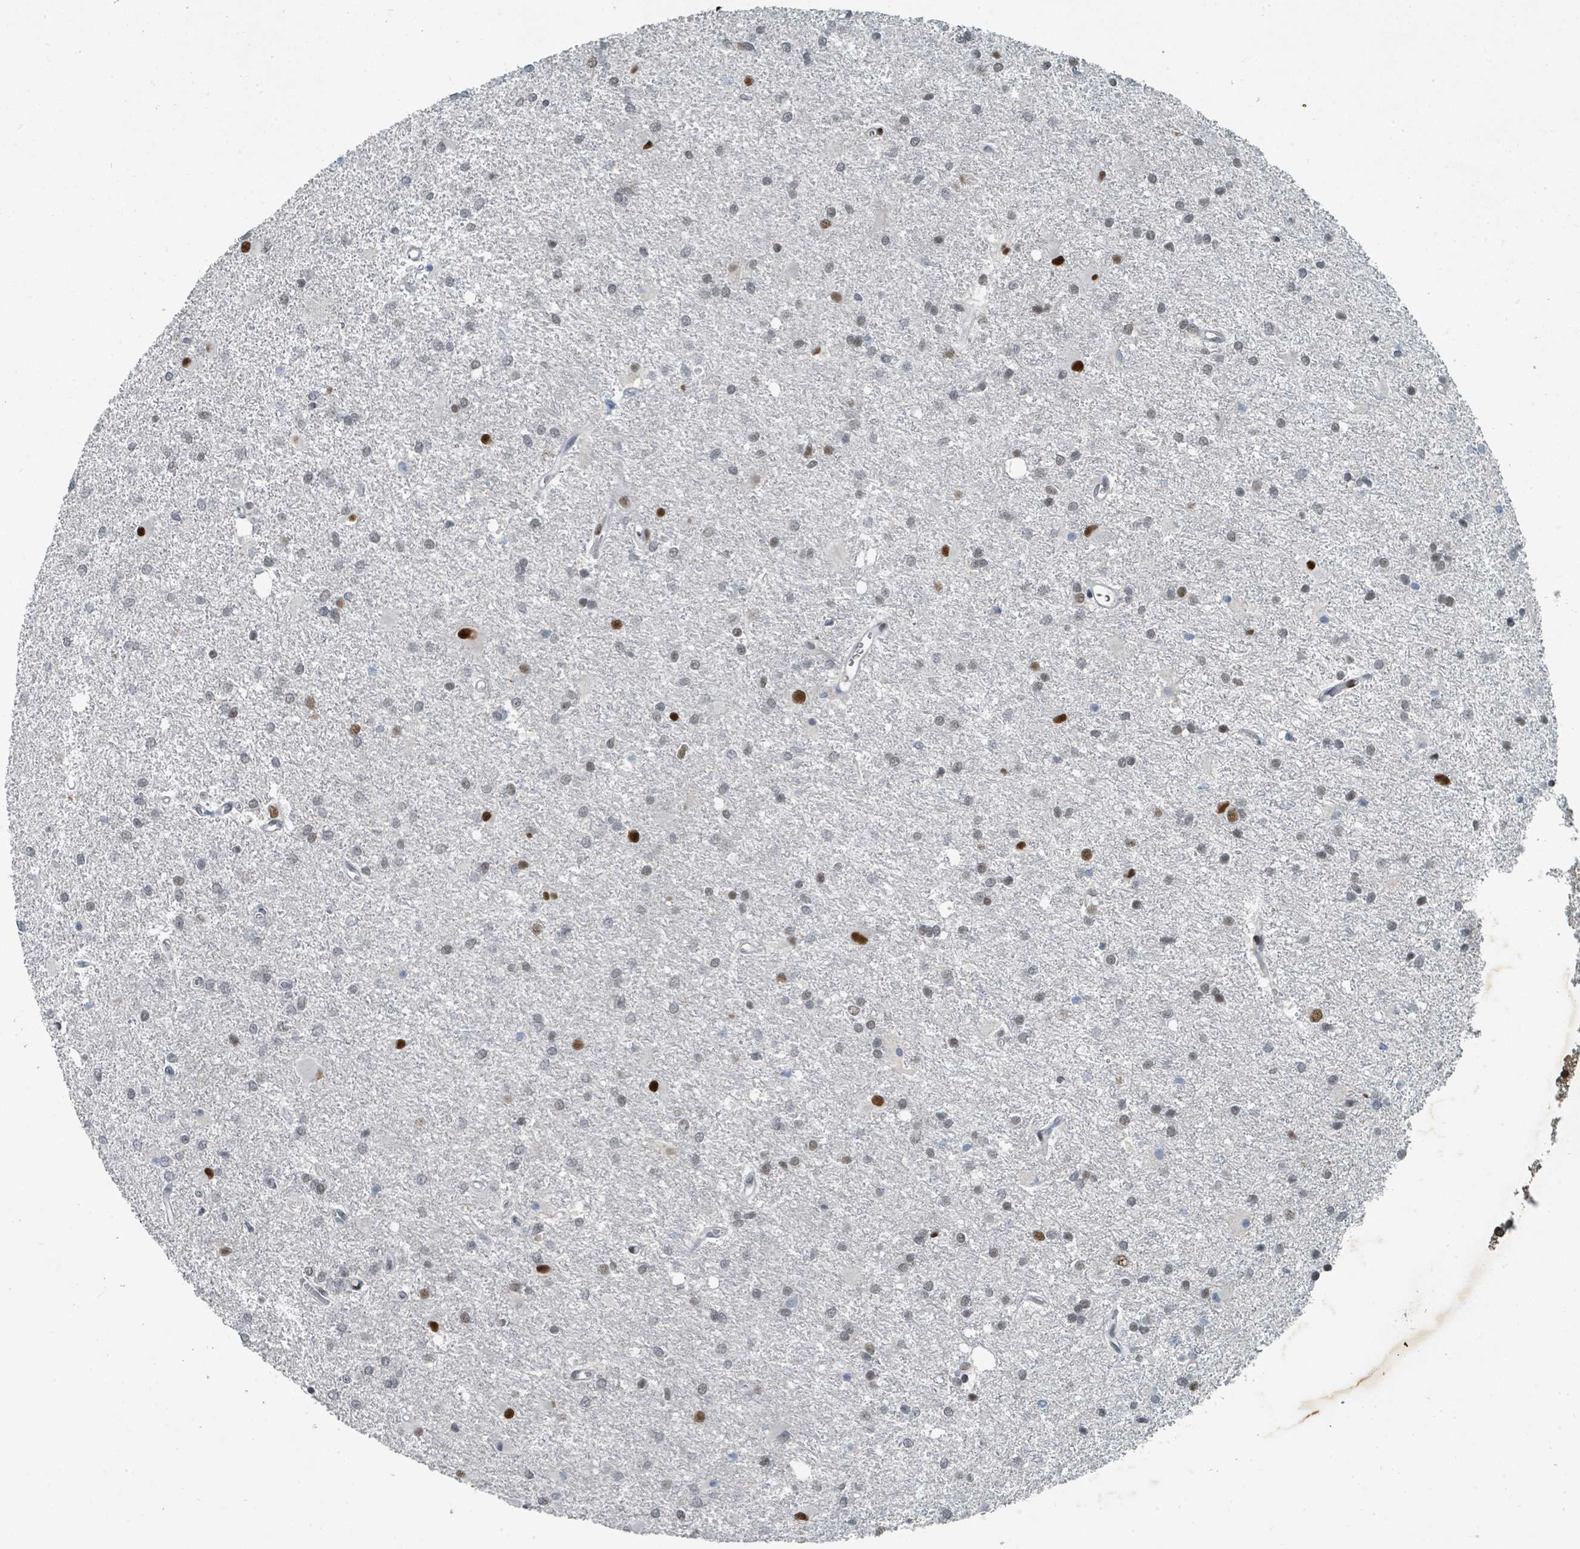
{"staining": {"intensity": "moderate", "quantity": "<25%", "location": "nuclear"}, "tissue": "glioma", "cell_type": "Tumor cells", "image_type": "cancer", "snomed": [{"axis": "morphology", "description": "Glioma, malignant, High grade"}, {"axis": "topography", "description": "Brain"}], "caption": "DAB immunohistochemical staining of high-grade glioma (malignant) demonstrates moderate nuclear protein staining in approximately <25% of tumor cells.", "gene": "UCK1", "patient": {"sex": "female", "age": 50}}